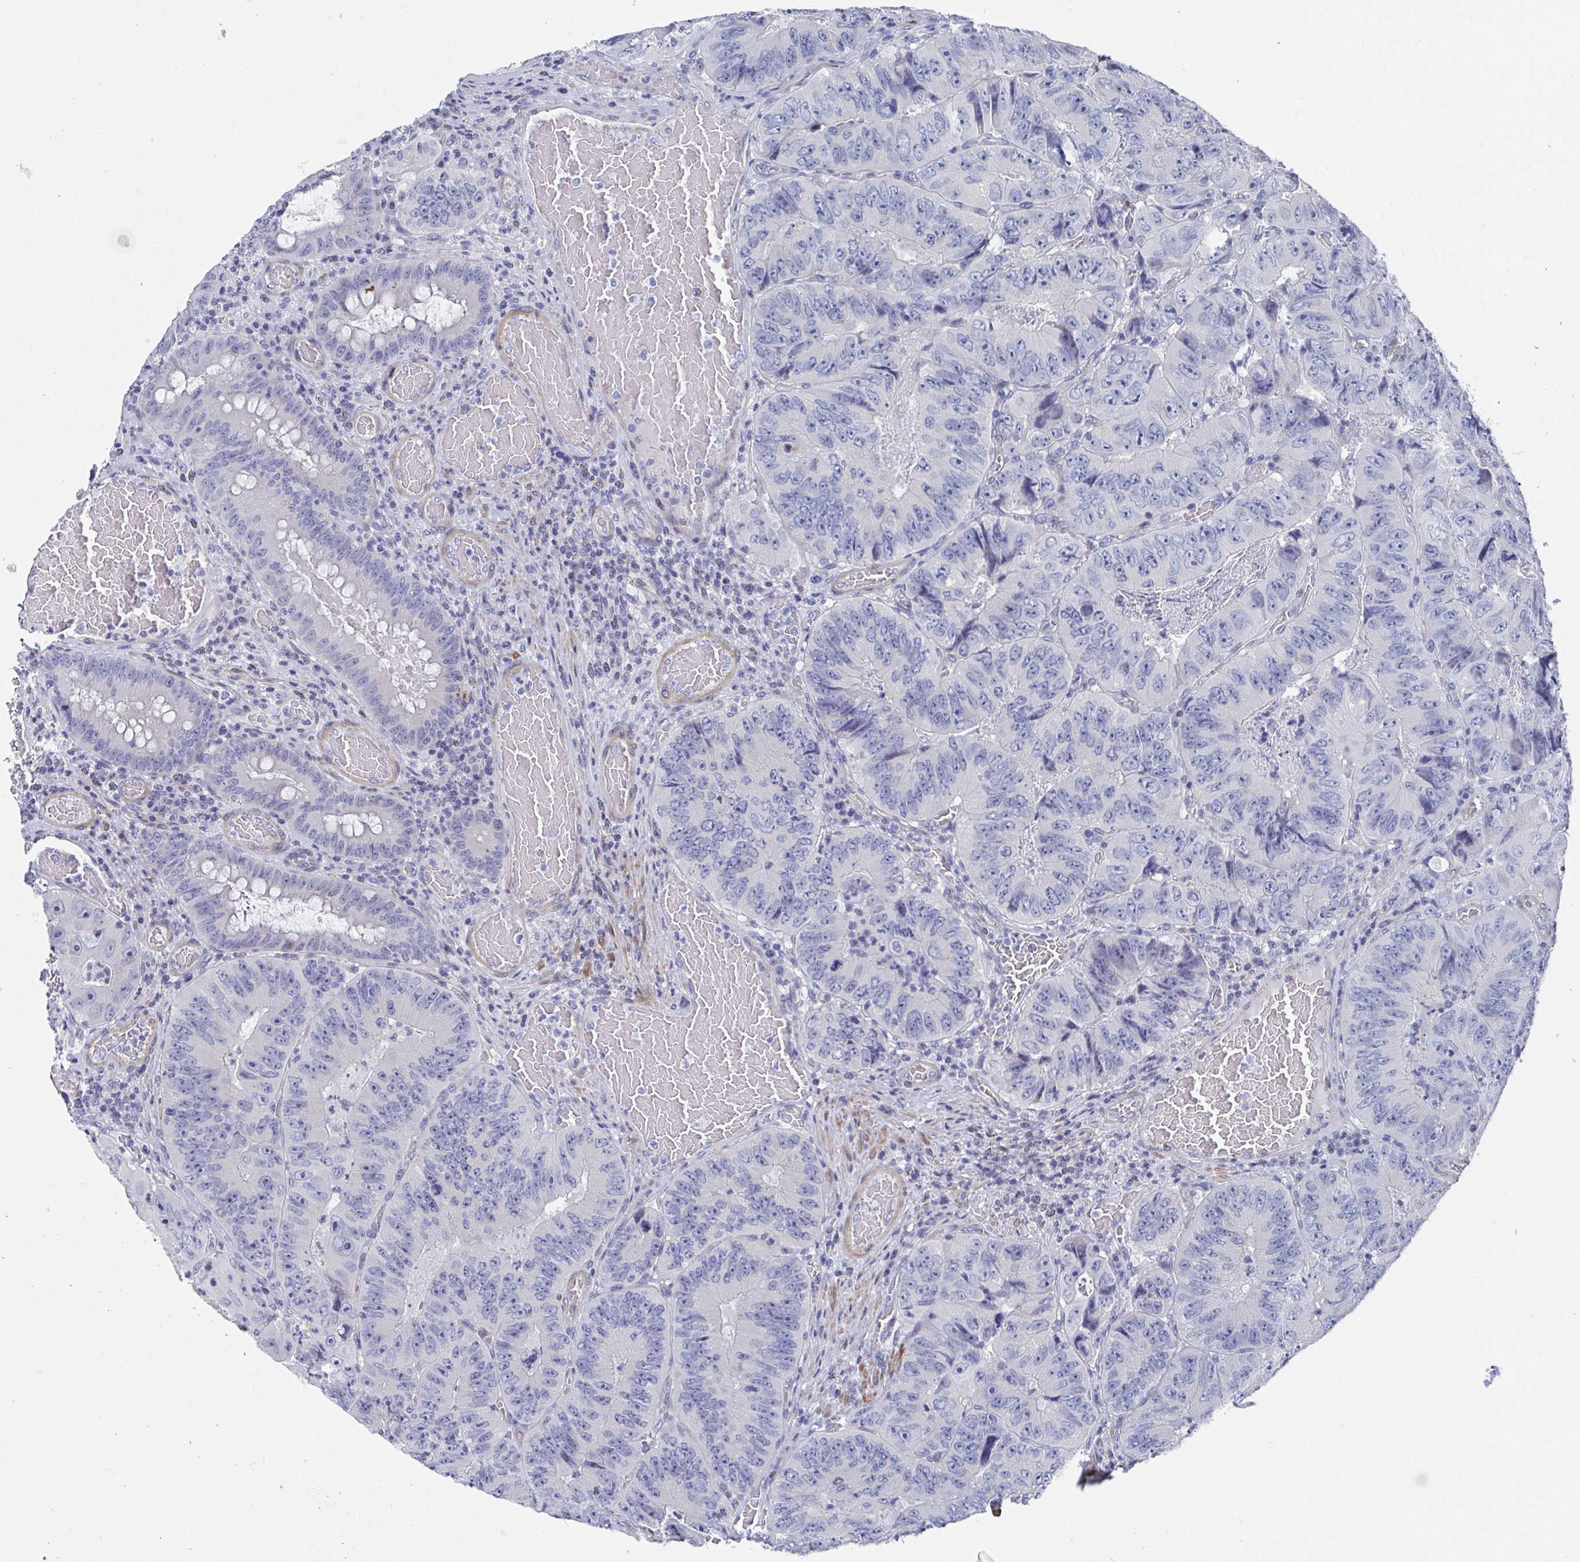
{"staining": {"intensity": "negative", "quantity": "none", "location": "none"}, "tissue": "colorectal cancer", "cell_type": "Tumor cells", "image_type": "cancer", "snomed": [{"axis": "morphology", "description": "Adenocarcinoma, NOS"}, {"axis": "topography", "description": "Colon"}], "caption": "Immunohistochemistry (IHC) photomicrograph of neoplastic tissue: adenocarcinoma (colorectal) stained with DAB displays no significant protein staining in tumor cells. (DAB (3,3'-diaminobenzidine) IHC with hematoxylin counter stain).", "gene": "ZFP82", "patient": {"sex": "female", "age": 84}}